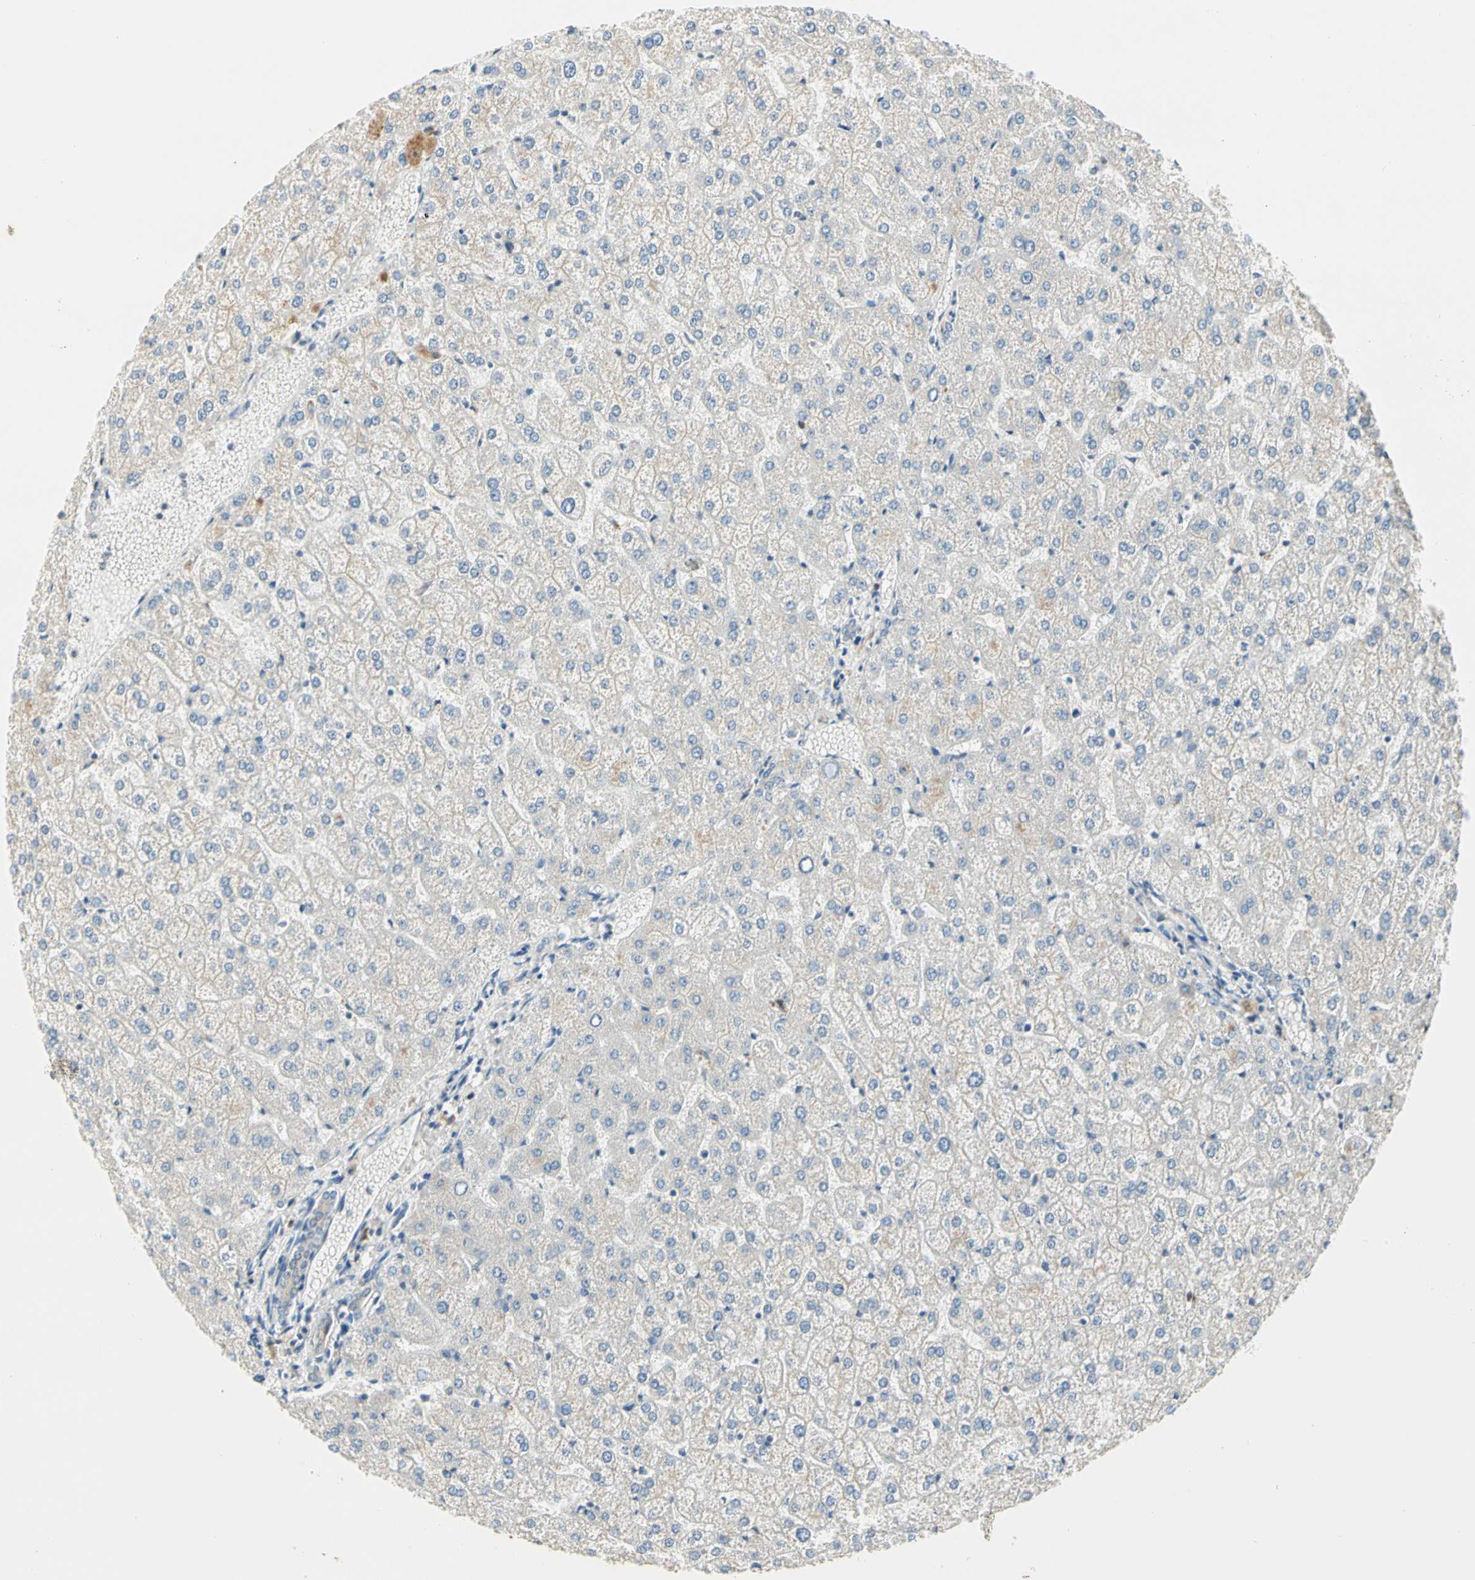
{"staining": {"intensity": "negative", "quantity": "none", "location": "none"}, "tissue": "liver", "cell_type": "Cholangiocytes", "image_type": "normal", "snomed": [{"axis": "morphology", "description": "Normal tissue, NOS"}, {"axis": "topography", "description": "Liver"}], "caption": "IHC image of benign liver stained for a protein (brown), which demonstrates no expression in cholangiocytes.", "gene": "GPR153", "patient": {"sex": "female", "age": 32}}